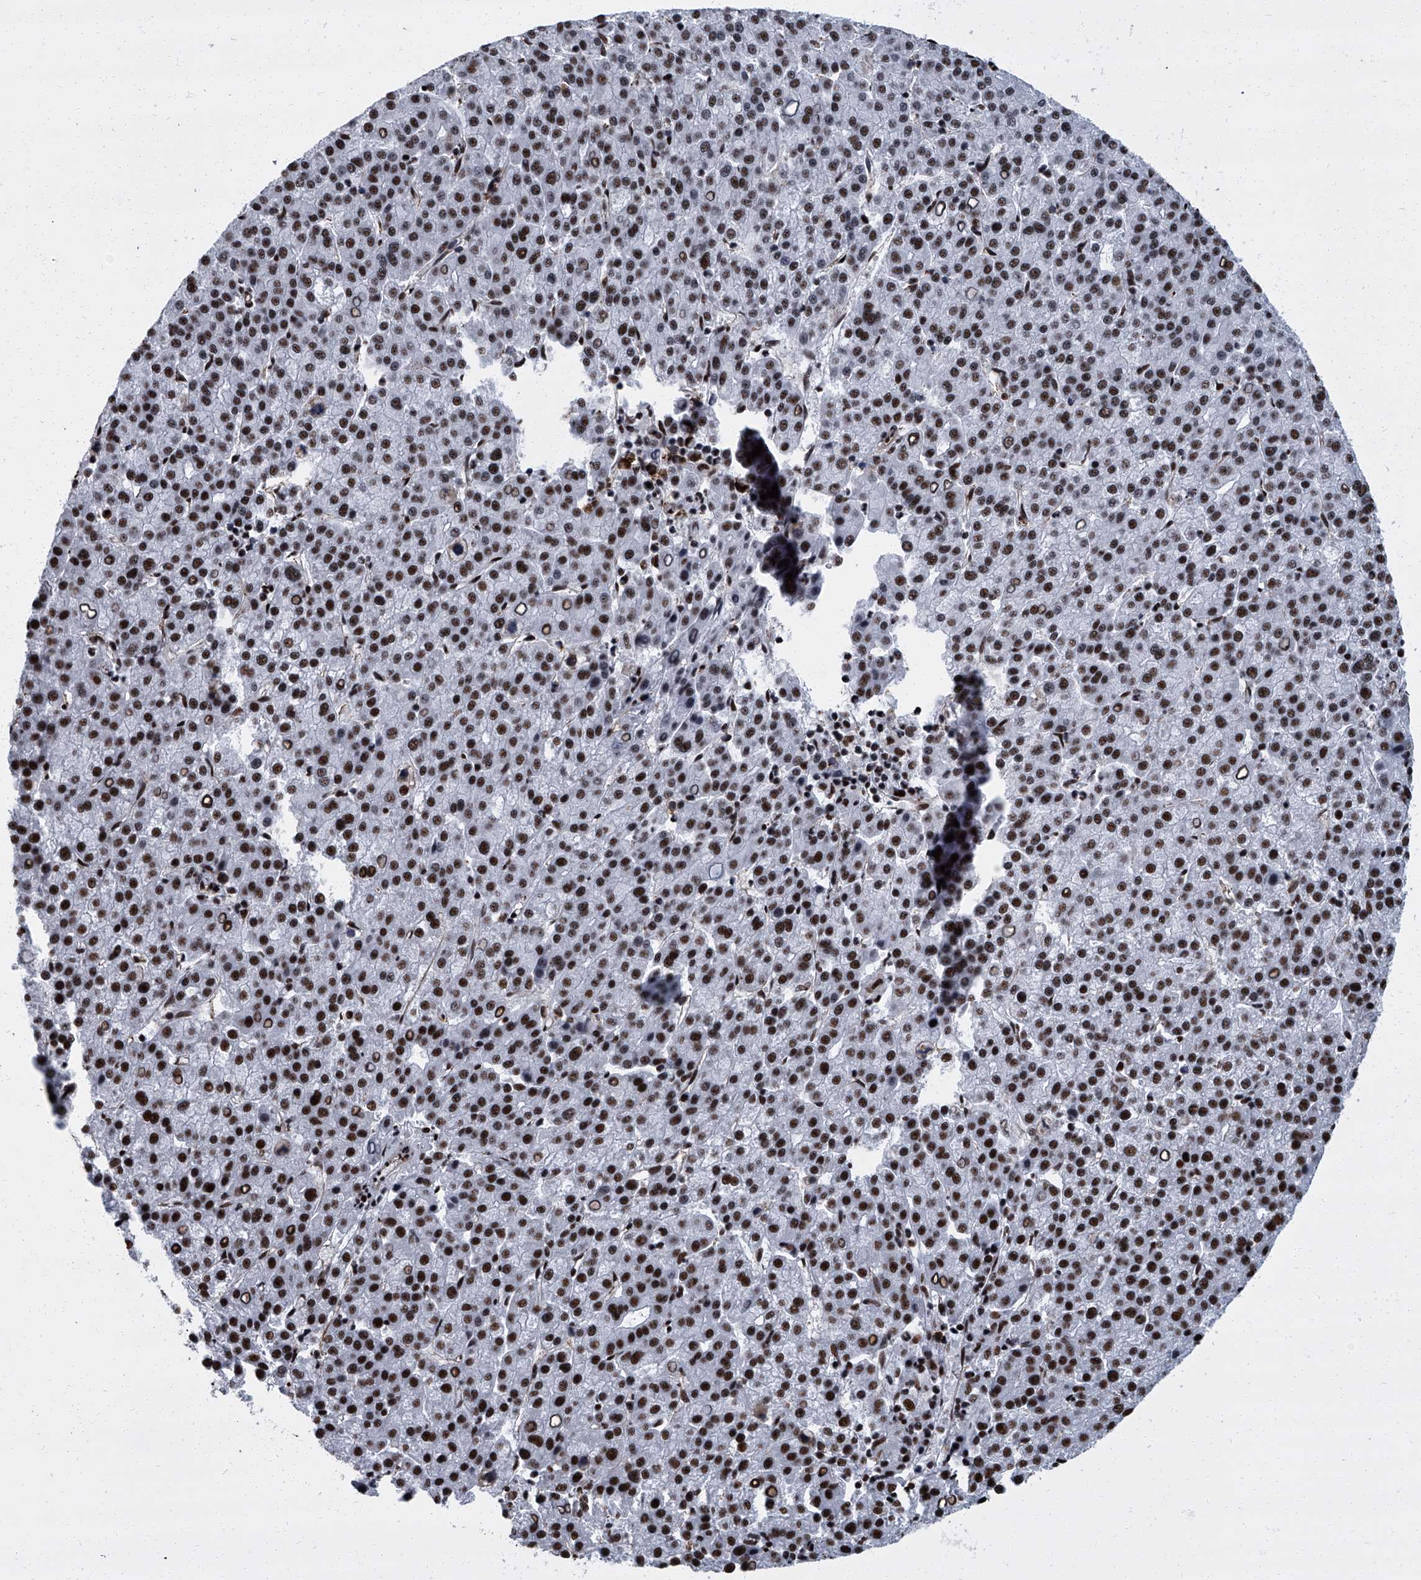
{"staining": {"intensity": "strong", "quantity": "25%-75%", "location": "nuclear"}, "tissue": "liver cancer", "cell_type": "Tumor cells", "image_type": "cancer", "snomed": [{"axis": "morphology", "description": "Carcinoma, Hepatocellular, NOS"}, {"axis": "topography", "description": "Liver"}], "caption": "Human liver hepatocellular carcinoma stained with a brown dye shows strong nuclear positive expression in approximately 25%-75% of tumor cells.", "gene": "ZNF518B", "patient": {"sex": "female", "age": 58}}